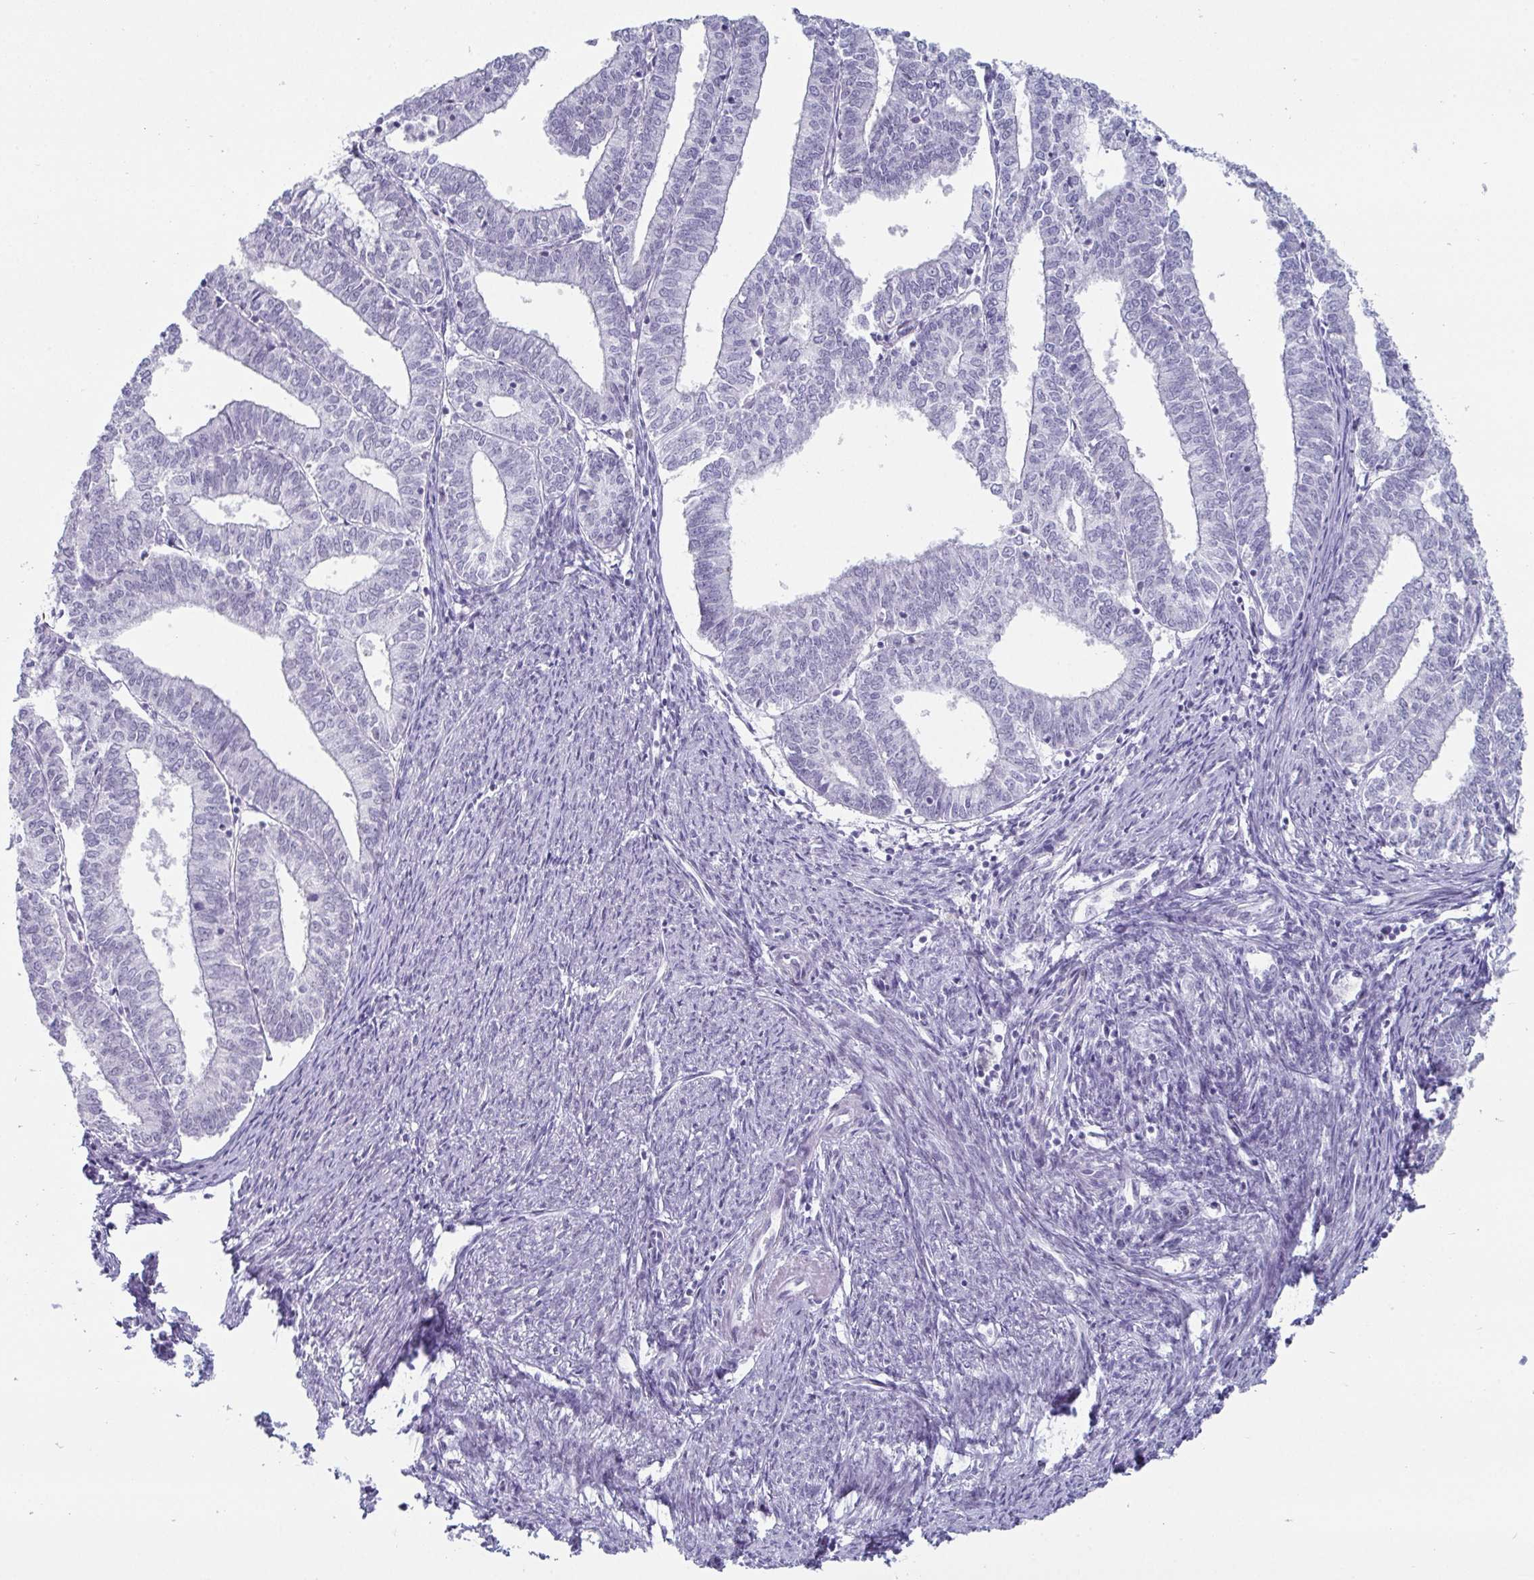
{"staining": {"intensity": "negative", "quantity": "none", "location": "none"}, "tissue": "endometrial cancer", "cell_type": "Tumor cells", "image_type": "cancer", "snomed": [{"axis": "morphology", "description": "Adenocarcinoma, NOS"}, {"axis": "topography", "description": "Endometrium"}], "caption": "Immunohistochemical staining of endometrial cancer (adenocarcinoma) reveals no significant staining in tumor cells.", "gene": "VSIG10L", "patient": {"sex": "female", "age": 61}}